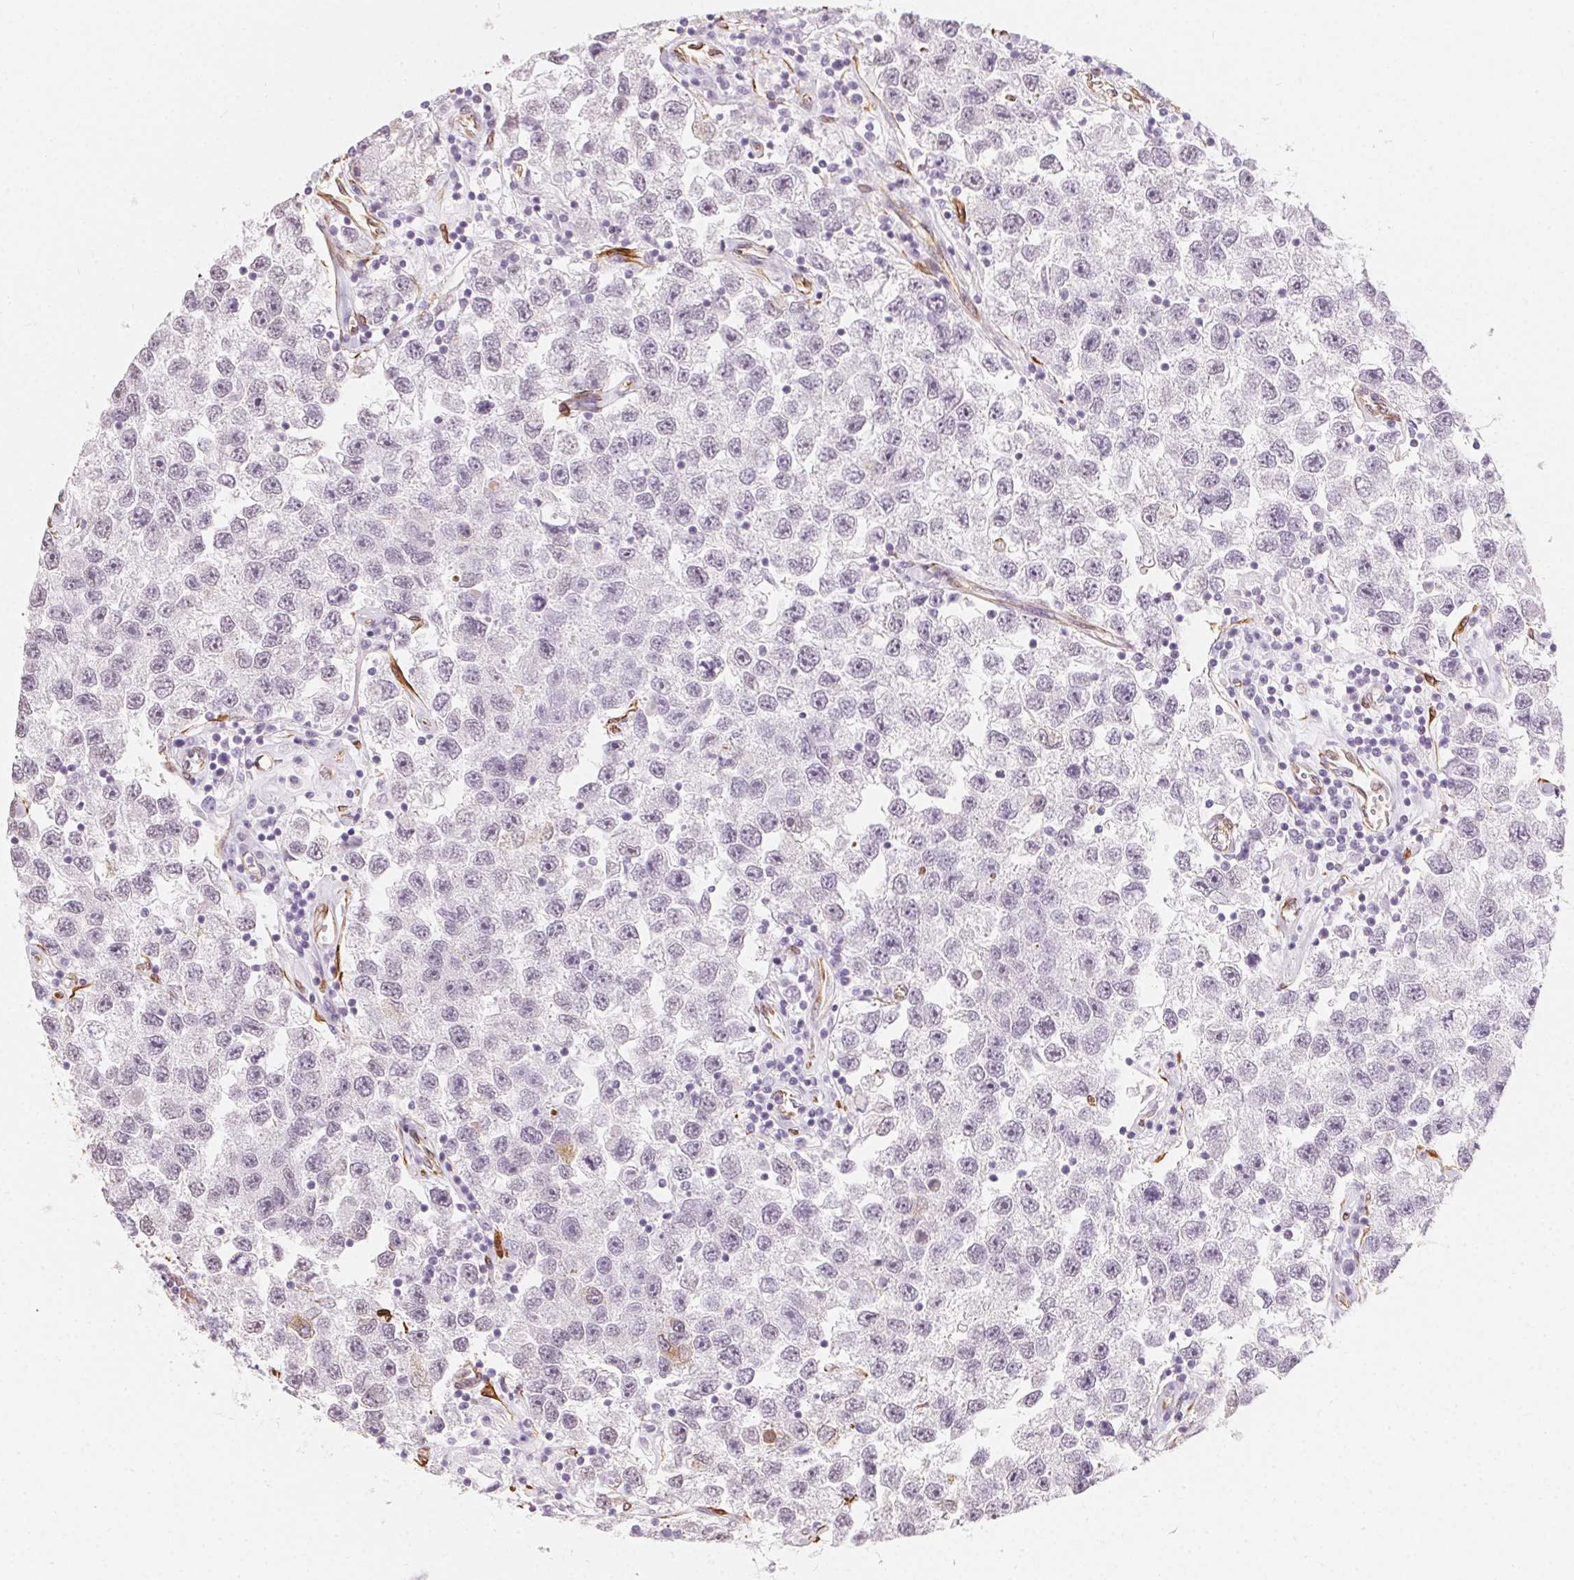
{"staining": {"intensity": "negative", "quantity": "none", "location": "none"}, "tissue": "testis cancer", "cell_type": "Tumor cells", "image_type": "cancer", "snomed": [{"axis": "morphology", "description": "Seminoma, NOS"}, {"axis": "topography", "description": "Testis"}], "caption": "The micrograph demonstrates no staining of tumor cells in testis seminoma.", "gene": "RSBN1", "patient": {"sex": "male", "age": 26}}